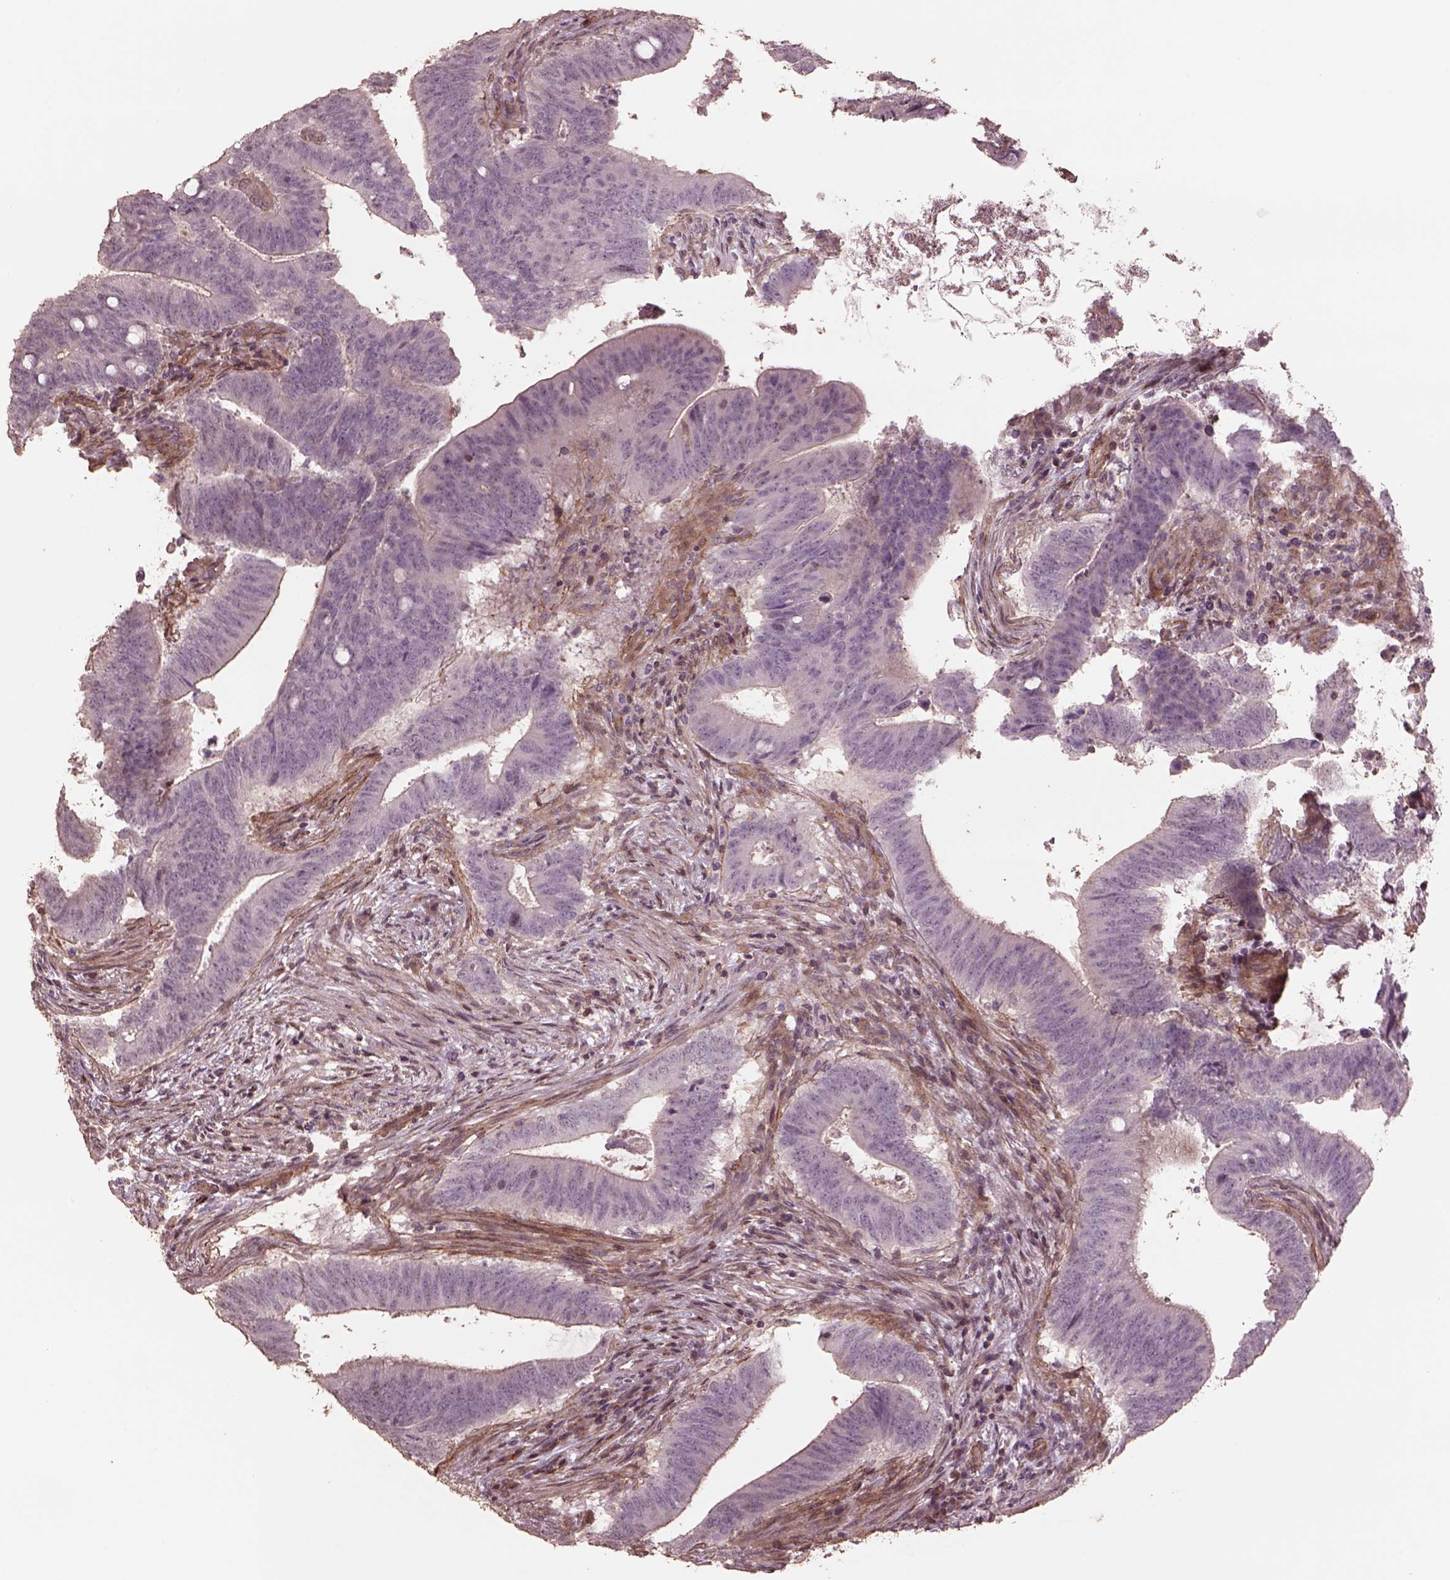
{"staining": {"intensity": "negative", "quantity": "none", "location": "none"}, "tissue": "colorectal cancer", "cell_type": "Tumor cells", "image_type": "cancer", "snomed": [{"axis": "morphology", "description": "Adenocarcinoma, NOS"}, {"axis": "topography", "description": "Colon"}], "caption": "Adenocarcinoma (colorectal) stained for a protein using IHC displays no staining tumor cells.", "gene": "LIN7A", "patient": {"sex": "female", "age": 43}}